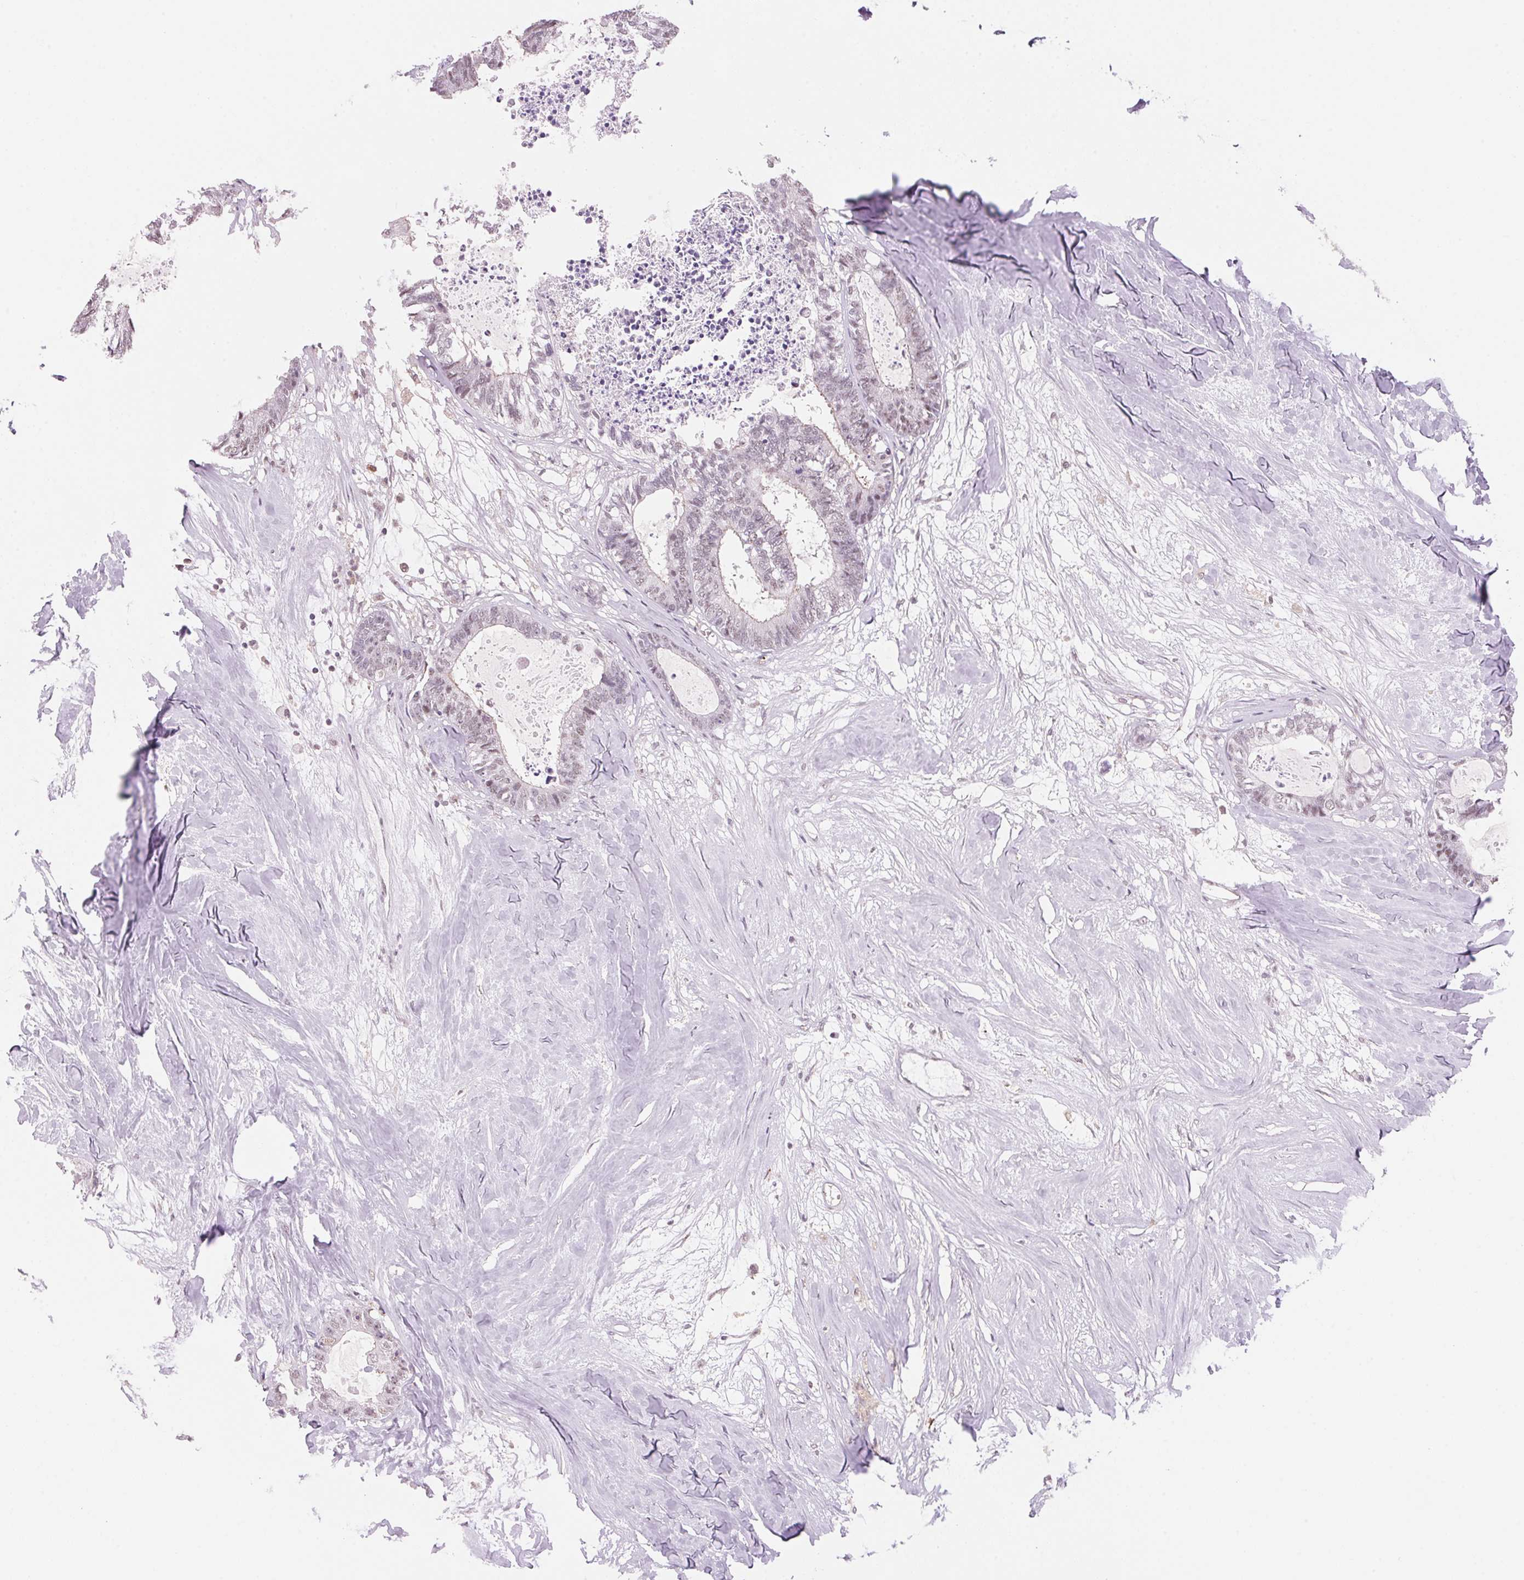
{"staining": {"intensity": "weak", "quantity": "<25%", "location": "cytoplasmic/membranous,nuclear"}, "tissue": "colorectal cancer", "cell_type": "Tumor cells", "image_type": "cancer", "snomed": [{"axis": "morphology", "description": "Adenocarcinoma, NOS"}, {"axis": "topography", "description": "Colon"}, {"axis": "topography", "description": "Rectum"}], "caption": "Immunohistochemistry (IHC) histopathology image of neoplastic tissue: human colorectal cancer (adenocarcinoma) stained with DAB displays no significant protein expression in tumor cells.", "gene": "HNRNPDL", "patient": {"sex": "male", "age": 57}}